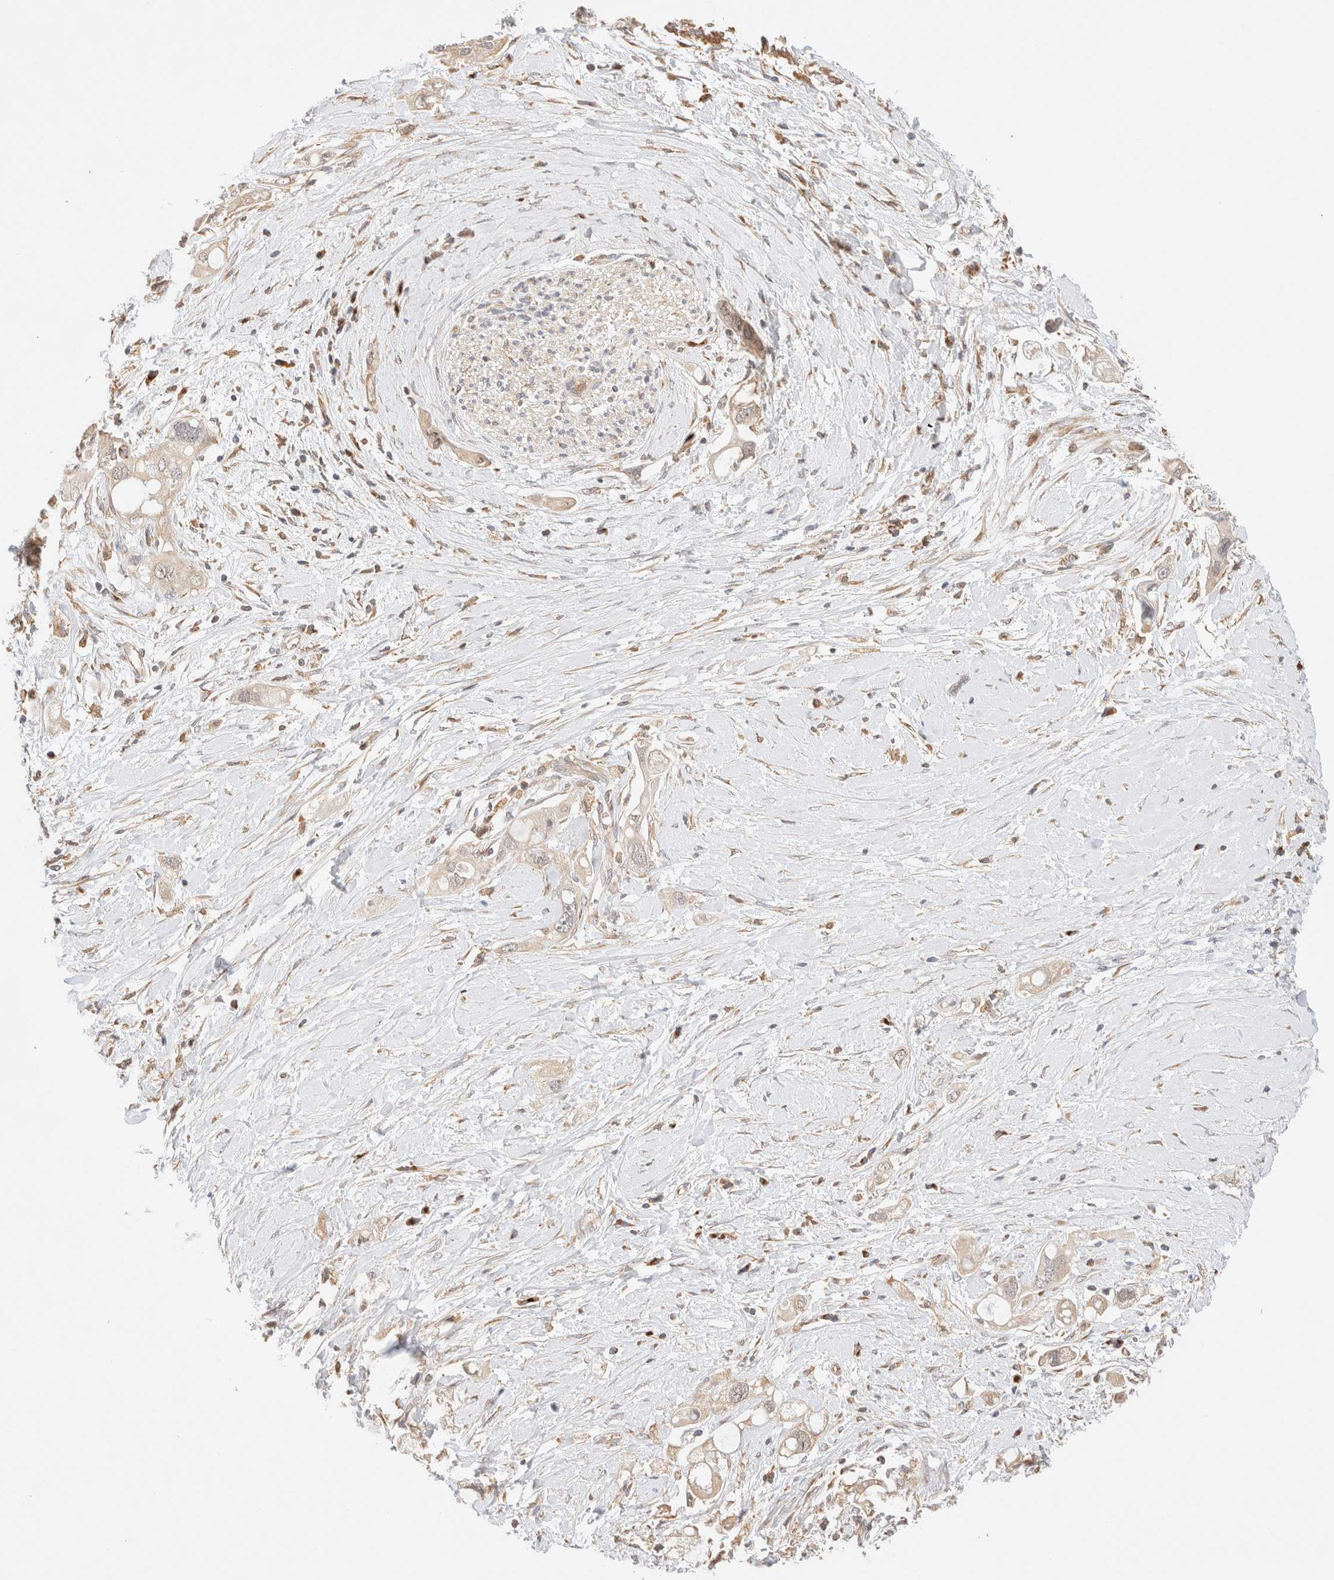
{"staining": {"intensity": "weak", "quantity": "25%-75%", "location": "cytoplasmic/membranous"}, "tissue": "pancreatic cancer", "cell_type": "Tumor cells", "image_type": "cancer", "snomed": [{"axis": "morphology", "description": "Adenocarcinoma, NOS"}, {"axis": "topography", "description": "Pancreas"}], "caption": "Human pancreatic cancer stained for a protein (brown) shows weak cytoplasmic/membranous positive positivity in about 25%-75% of tumor cells.", "gene": "RABEP1", "patient": {"sex": "female", "age": 56}}